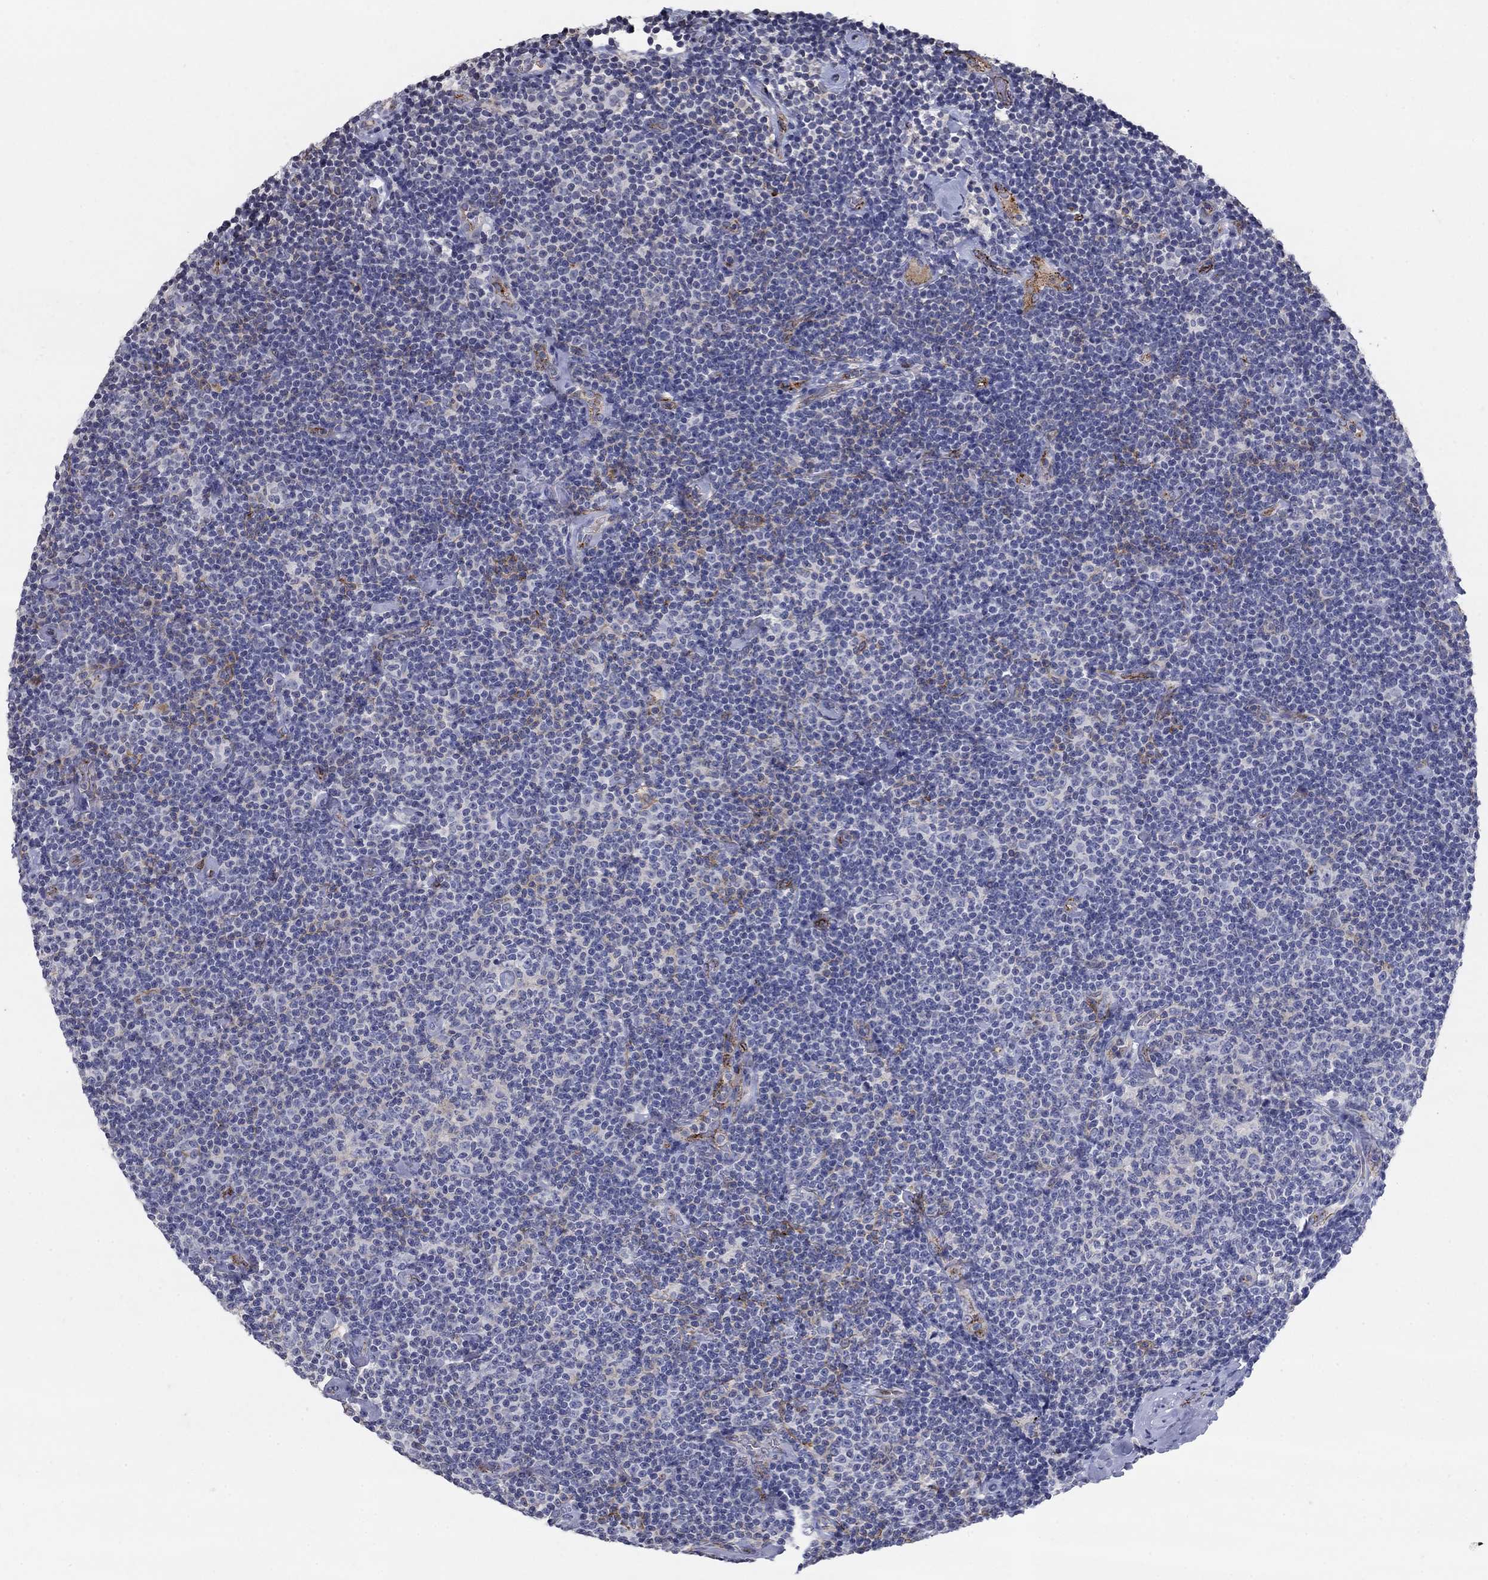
{"staining": {"intensity": "negative", "quantity": "none", "location": "none"}, "tissue": "lymphoma", "cell_type": "Tumor cells", "image_type": "cancer", "snomed": [{"axis": "morphology", "description": "Malignant lymphoma, non-Hodgkin's type, Low grade"}, {"axis": "topography", "description": "Lymph node"}], "caption": "Low-grade malignant lymphoma, non-Hodgkin's type was stained to show a protein in brown. There is no significant expression in tumor cells.", "gene": "TINAG", "patient": {"sex": "male", "age": 81}}